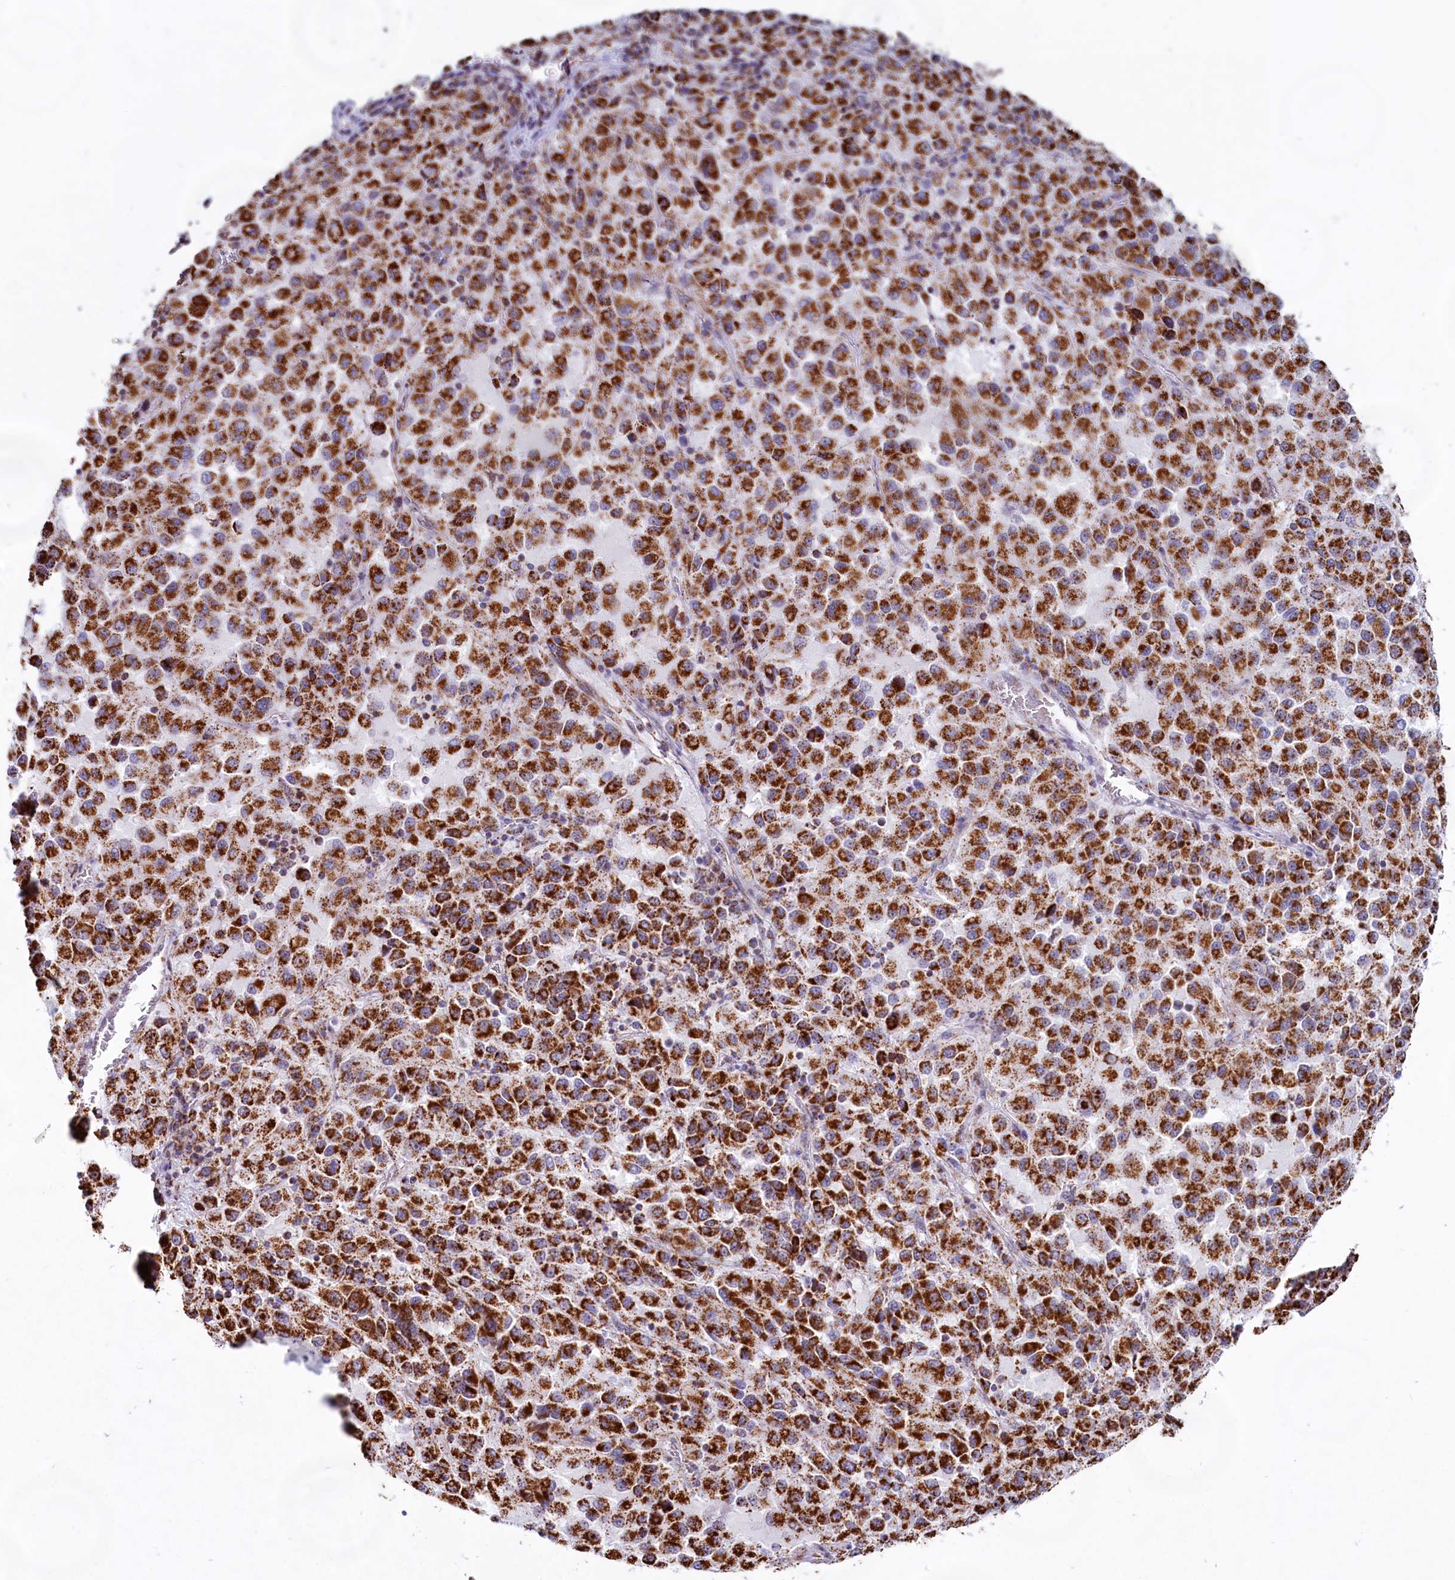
{"staining": {"intensity": "strong", "quantity": ">75%", "location": "cytoplasmic/membranous"}, "tissue": "melanoma", "cell_type": "Tumor cells", "image_type": "cancer", "snomed": [{"axis": "morphology", "description": "Malignant melanoma, Metastatic site"}, {"axis": "topography", "description": "Lung"}], "caption": "Immunohistochemical staining of melanoma displays strong cytoplasmic/membranous protein expression in approximately >75% of tumor cells. Immunohistochemistry (ihc) stains the protein in brown and the nuclei are stained blue.", "gene": "C1D", "patient": {"sex": "male", "age": 64}}